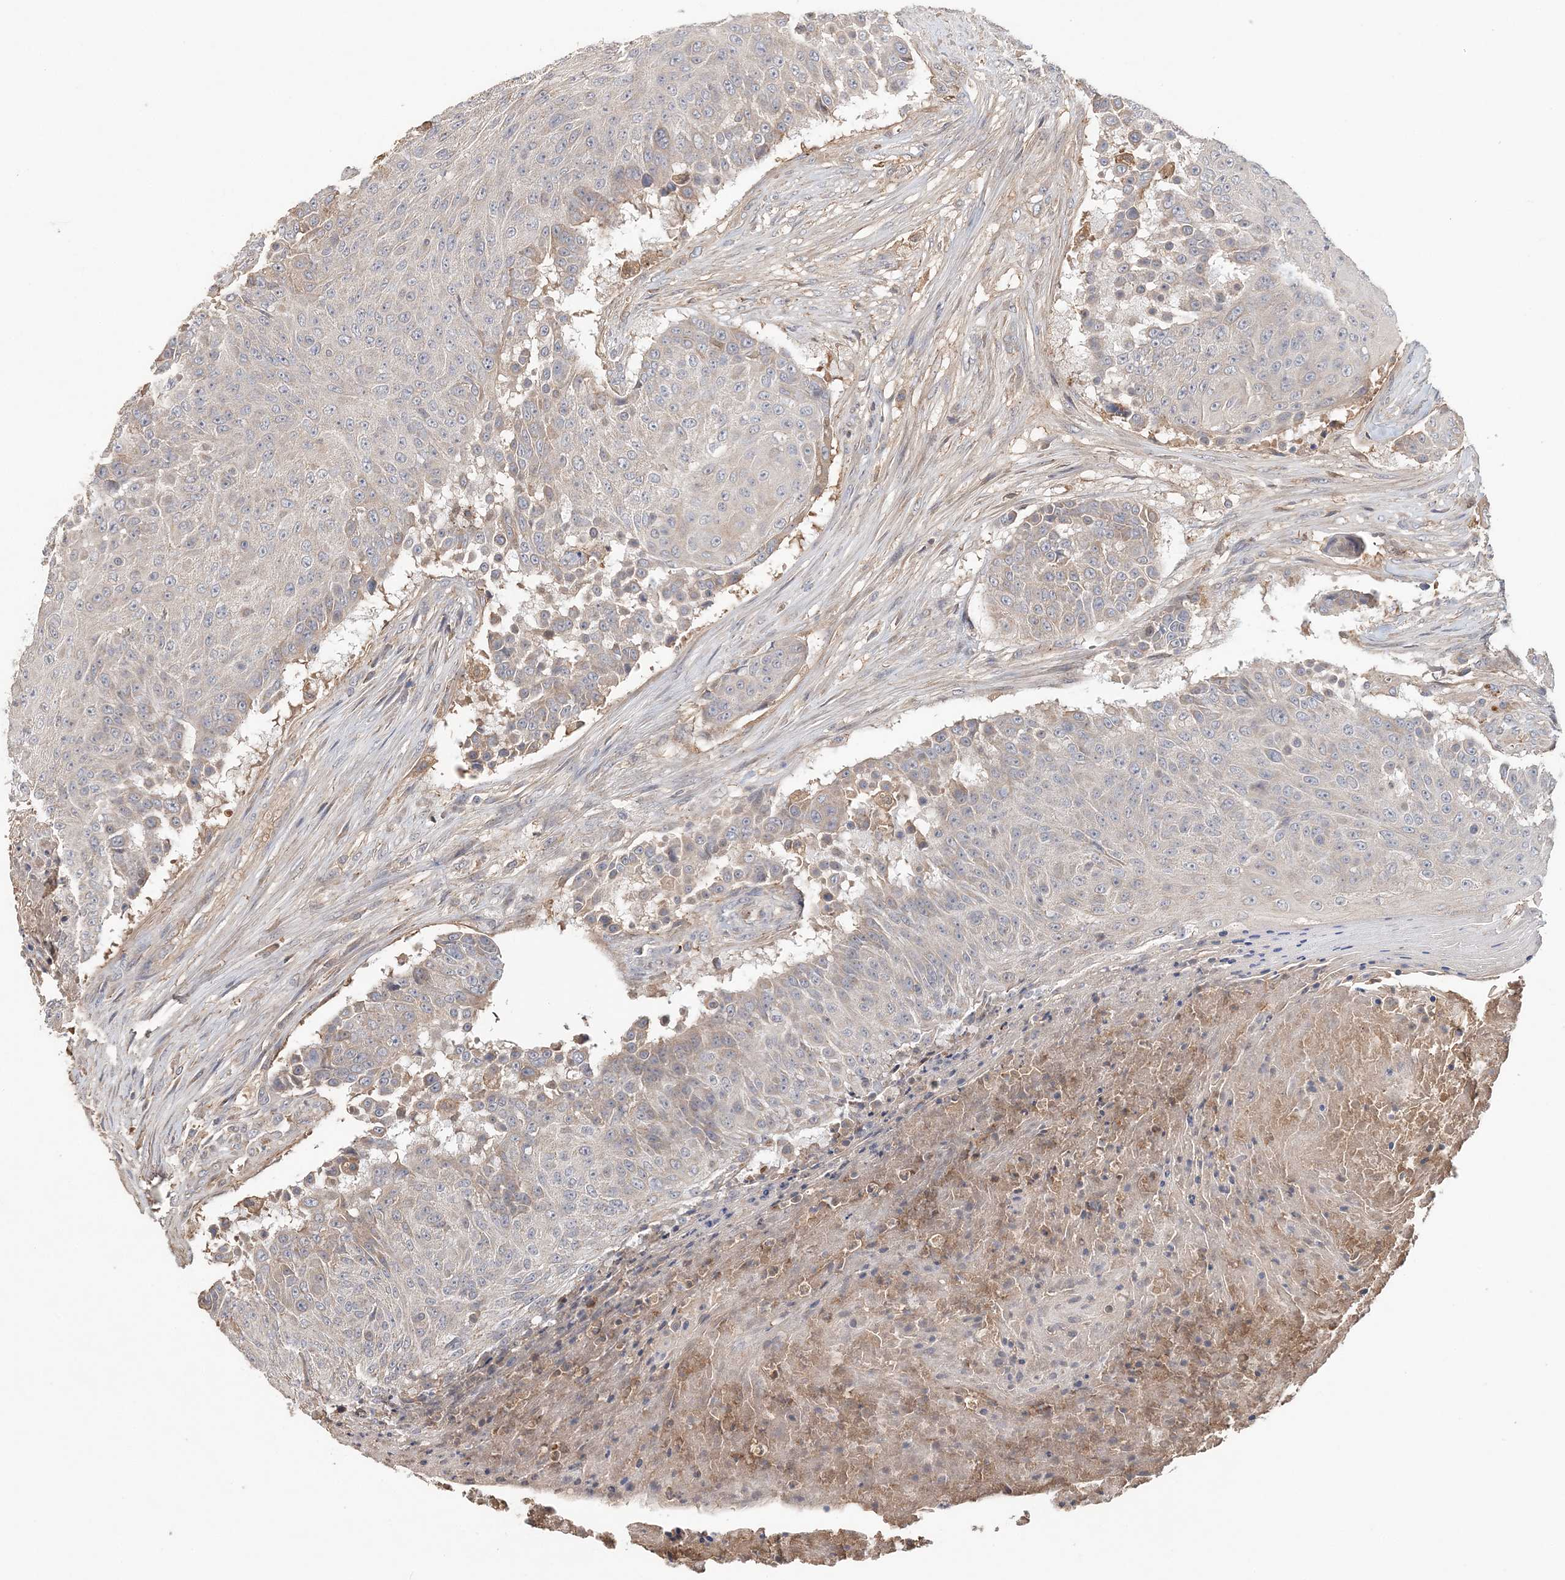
{"staining": {"intensity": "negative", "quantity": "none", "location": "none"}, "tissue": "urothelial cancer", "cell_type": "Tumor cells", "image_type": "cancer", "snomed": [{"axis": "morphology", "description": "Urothelial carcinoma, High grade"}, {"axis": "topography", "description": "Urinary bladder"}], "caption": "Immunohistochemistry image of urothelial carcinoma (high-grade) stained for a protein (brown), which displays no expression in tumor cells.", "gene": "SYCP3", "patient": {"sex": "female", "age": 63}}